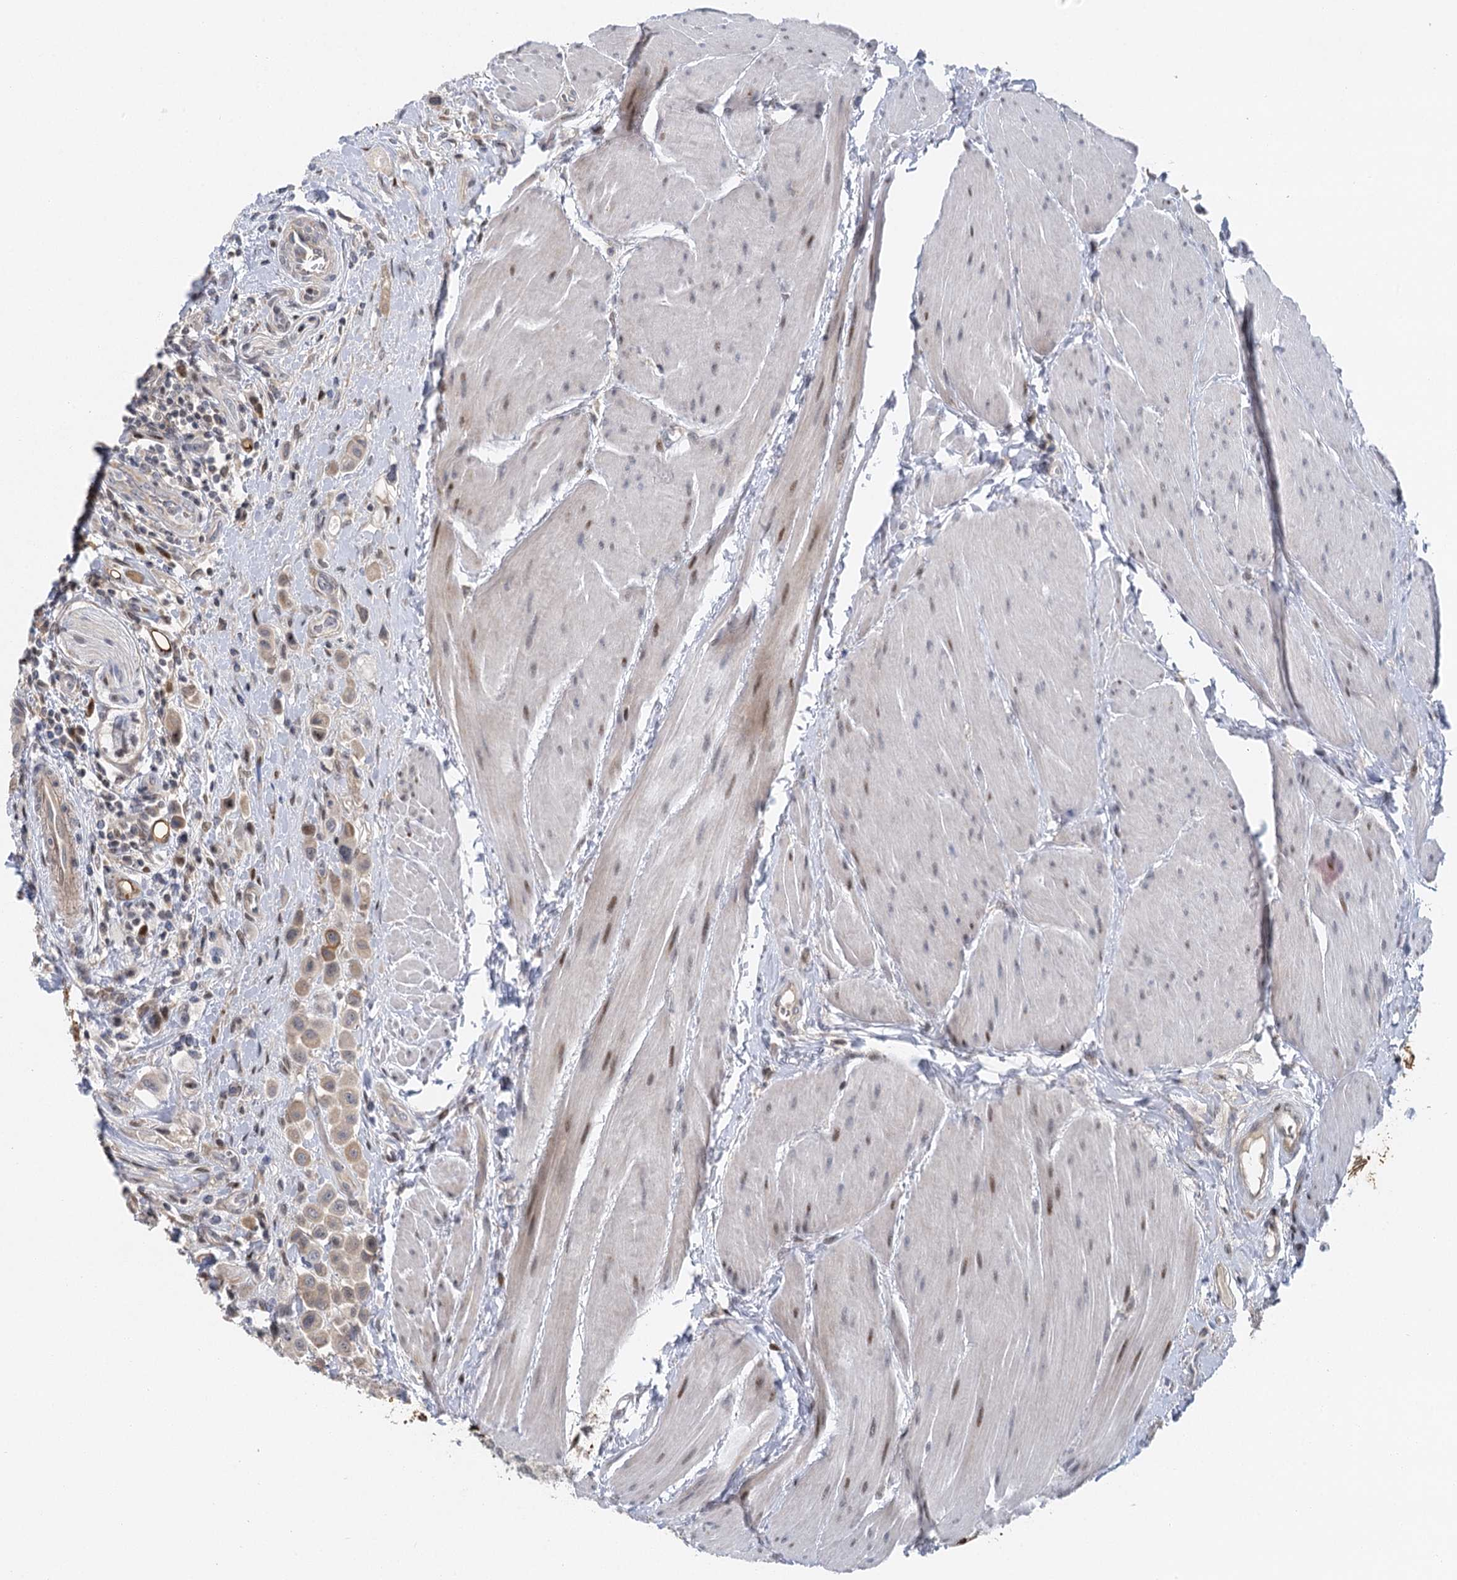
{"staining": {"intensity": "weak", "quantity": "<25%", "location": "cytoplasmic/membranous"}, "tissue": "urothelial cancer", "cell_type": "Tumor cells", "image_type": "cancer", "snomed": [{"axis": "morphology", "description": "Urothelial carcinoma, High grade"}, {"axis": "topography", "description": "Urinary bladder"}], "caption": "Immunohistochemistry (IHC) image of neoplastic tissue: urothelial cancer stained with DAB displays no significant protein expression in tumor cells.", "gene": "IL11RA", "patient": {"sex": "male", "age": 50}}